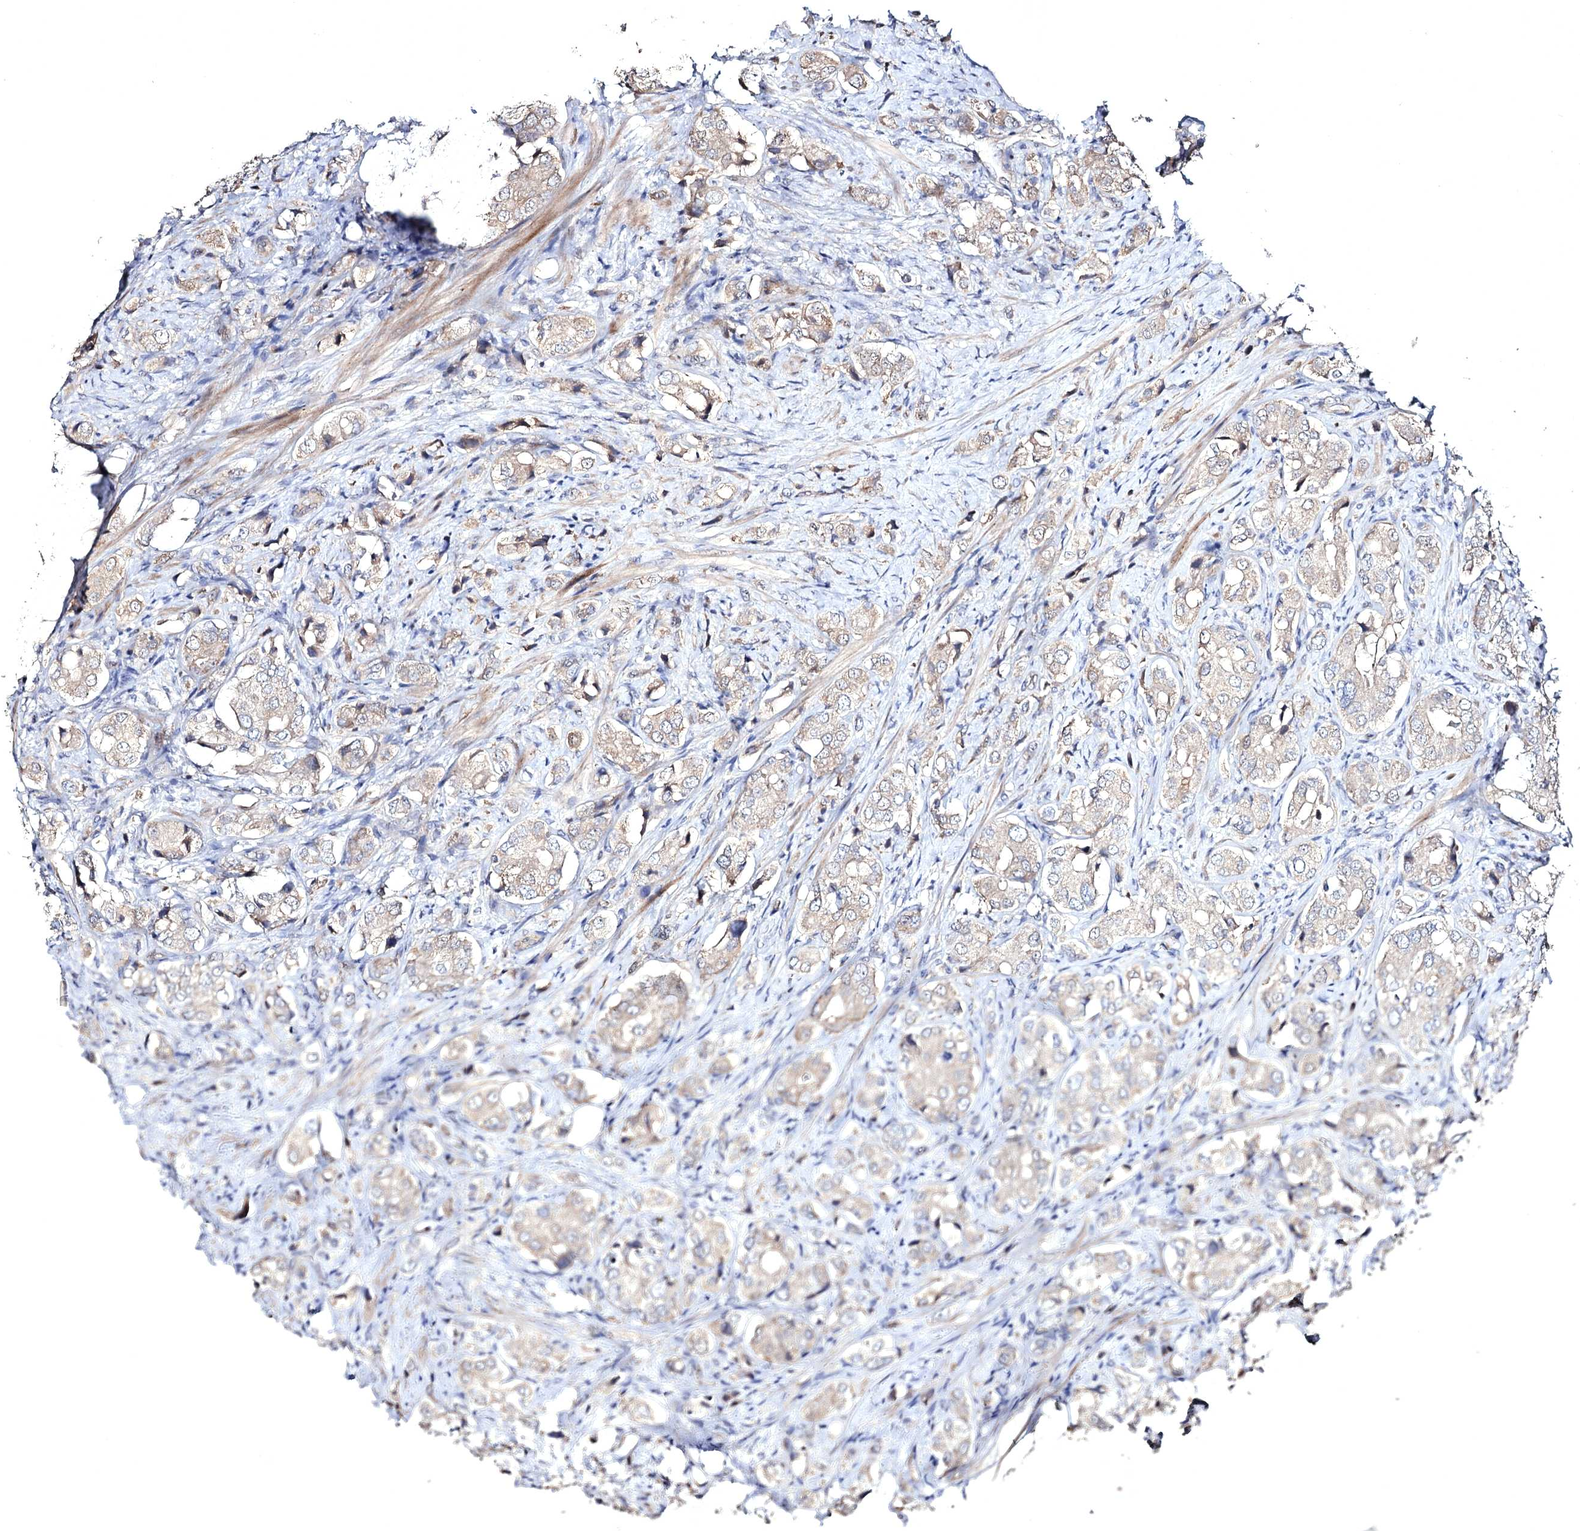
{"staining": {"intensity": "weak", "quantity": "<25%", "location": "cytoplasmic/membranous"}, "tissue": "prostate cancer", "cell_type": "Tumor cells", "image_type": "cancer", "snomed": [{"axis": "morphology", "description": "Adenocarcinoma, High grade"}, {"axis": "topography", "description": "Prostate"}], "caption": "This is an immunohistochemistry (IHC) image of adenocarcinoma (high-grade) (prostate). There is no expression in tumor cells.", "gene": "SEMA4G", "patient": {"sex": "male", "age": 65}}